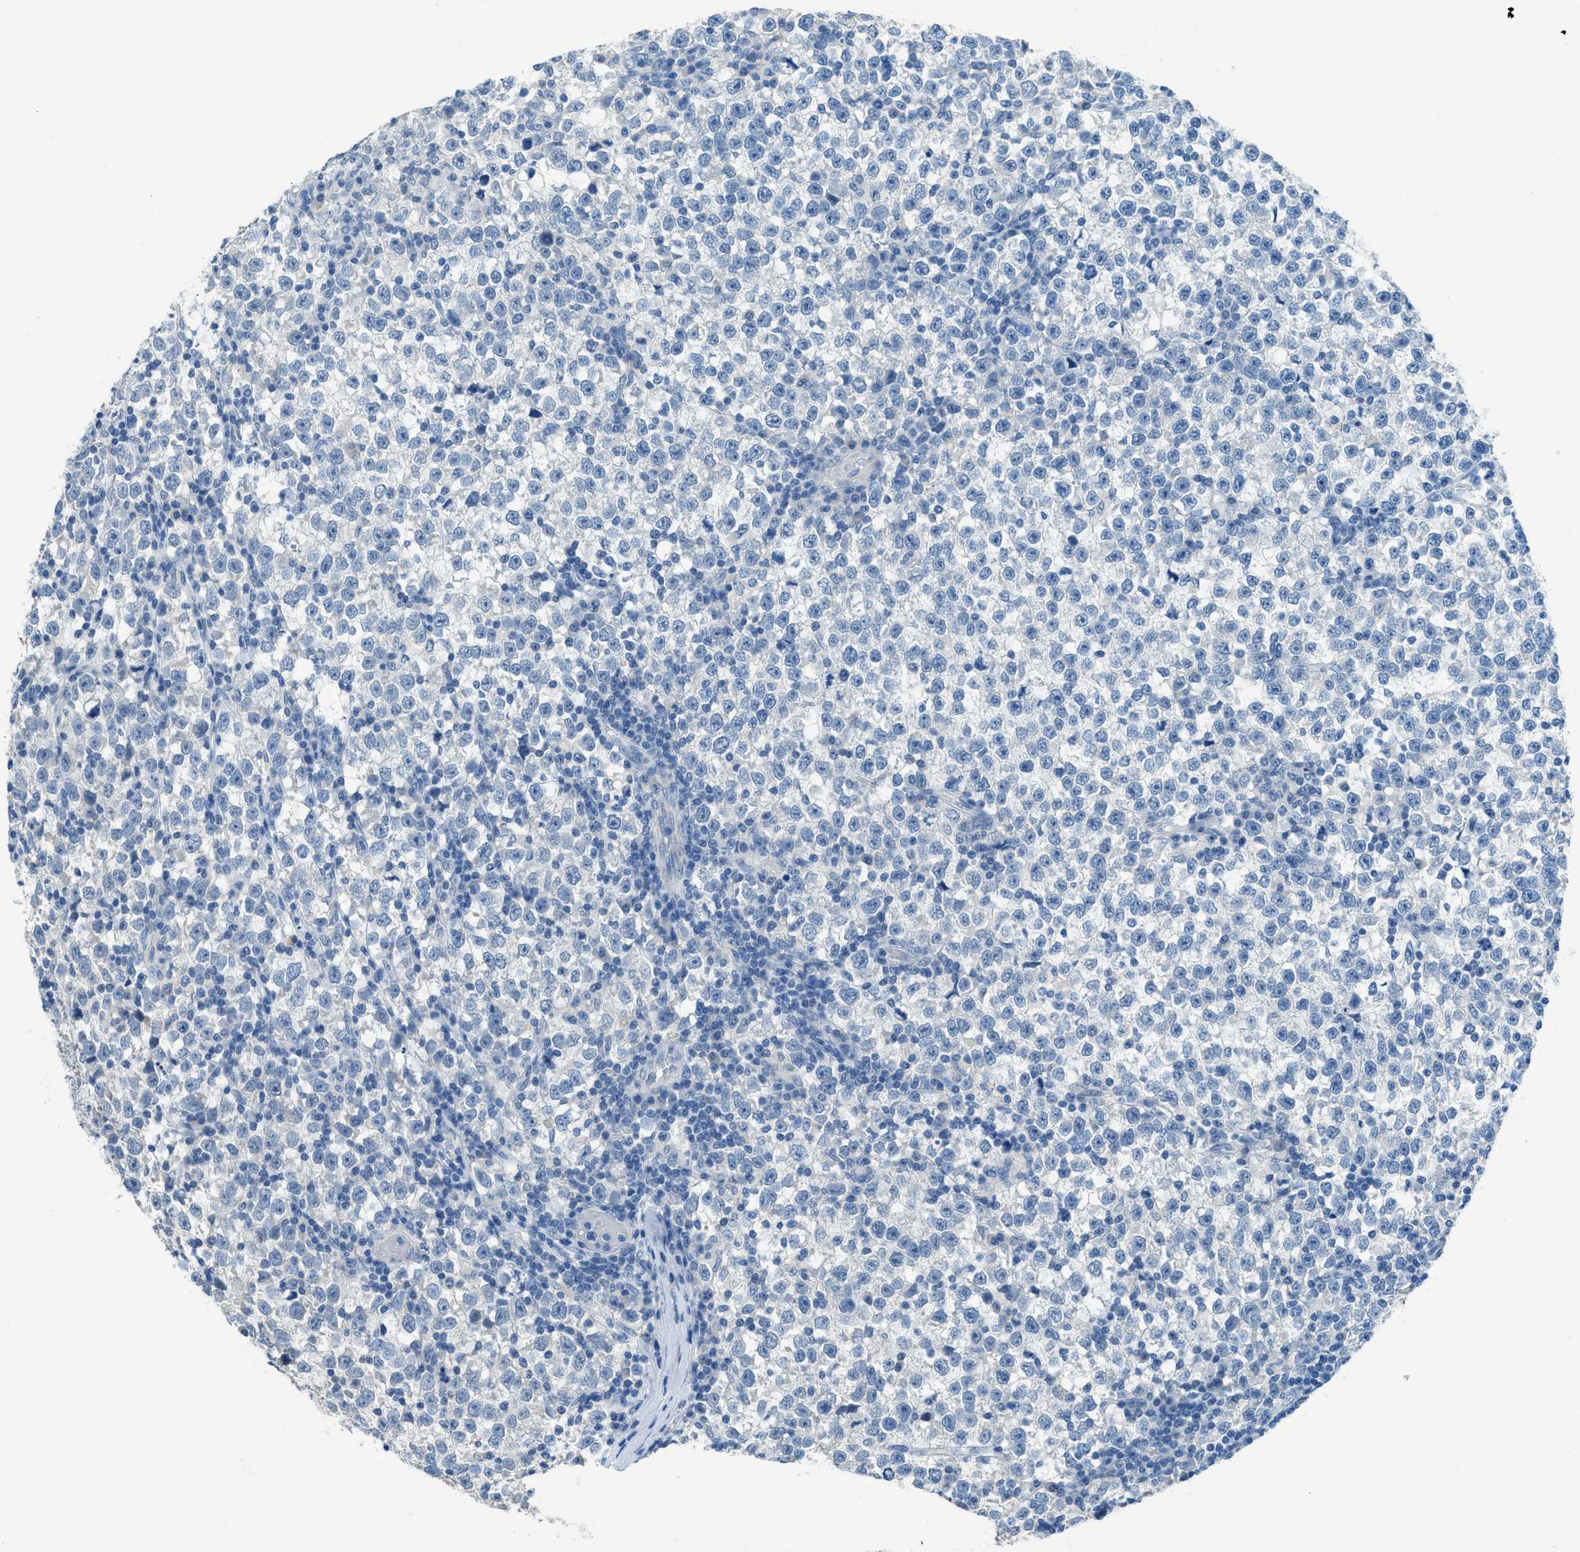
{"staining": {"intensity": "negative", "quantity": "none", "location": "none"}, "tissue": "testis cancer", "cell_type": "Tumor cells", "image_type": "cancer", "snomed": [{"axis": "morphology", "description": "Seminoma, NOS"}, {"axis": "topography", "description": "Testis"}], "caption": "The histopathology image shows no staining of tumor cells in seminoma (testis). The staining is performed using DAB brown chromogen with nuclei counter-stained in using hematoxylin.", "gene": "ACAN", "patient": {"sex": "male", "age": 43}}